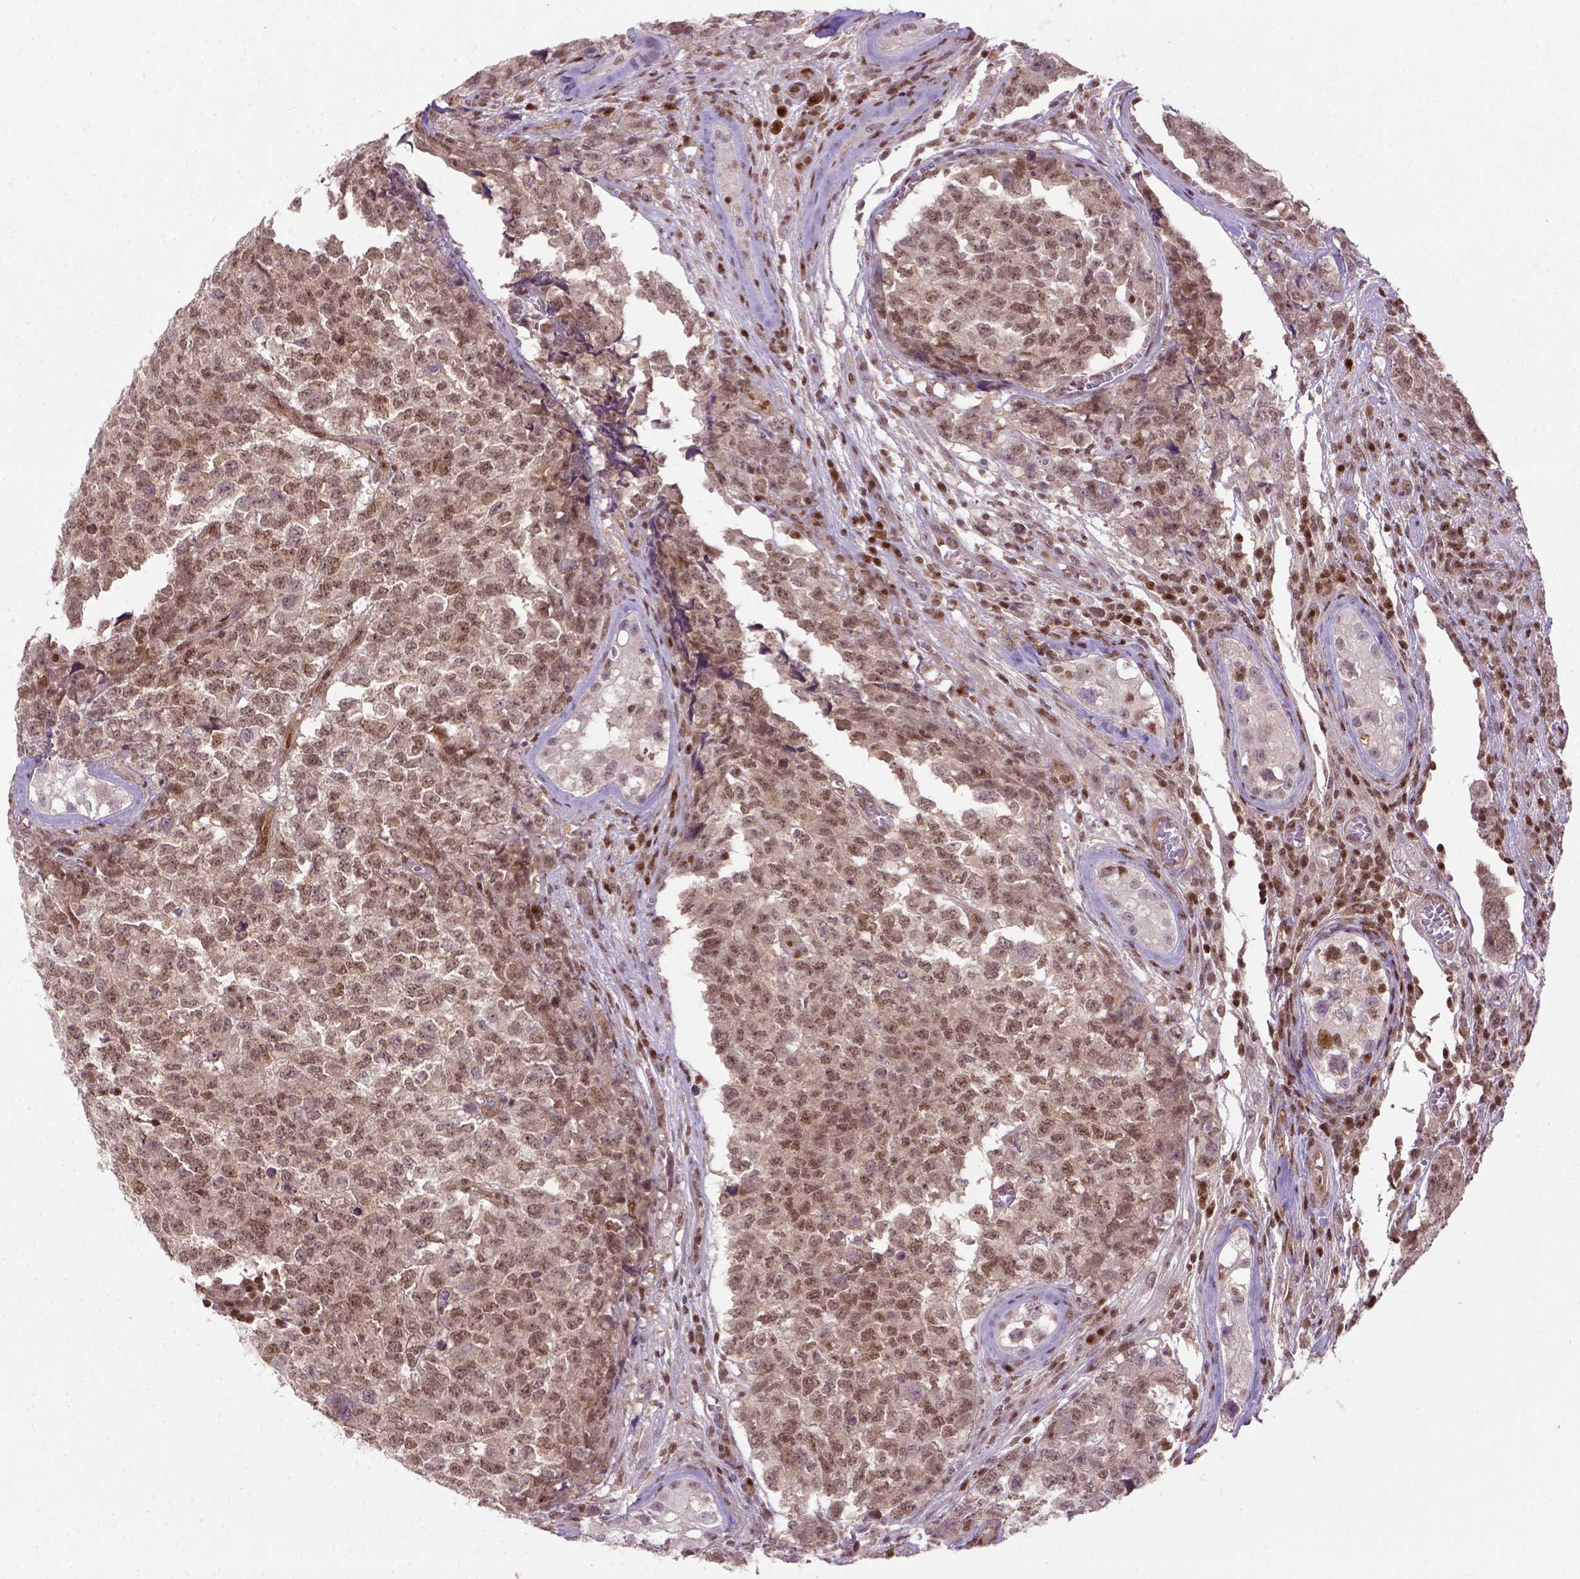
{"staining": {"intensity": "moderate", "quantity": ">75%", "location": "nuclear"}, "tissue": "testis cancer", "cell_type": "Tumor cells", "image_type": "cancer", "snomed": [{"axis": "morphology", "description": "Carcinoma, Embryonal, NOS"}, {"axis": "topography", "description": "Testis"}], "caption": "Protein expression by IHC displays moderate nuclear staining in approximately >75% of tumor cells in embryonal carcinoma (testis).", "gene": "MGMT", "patient": {"sex": "male", "age": 23}}